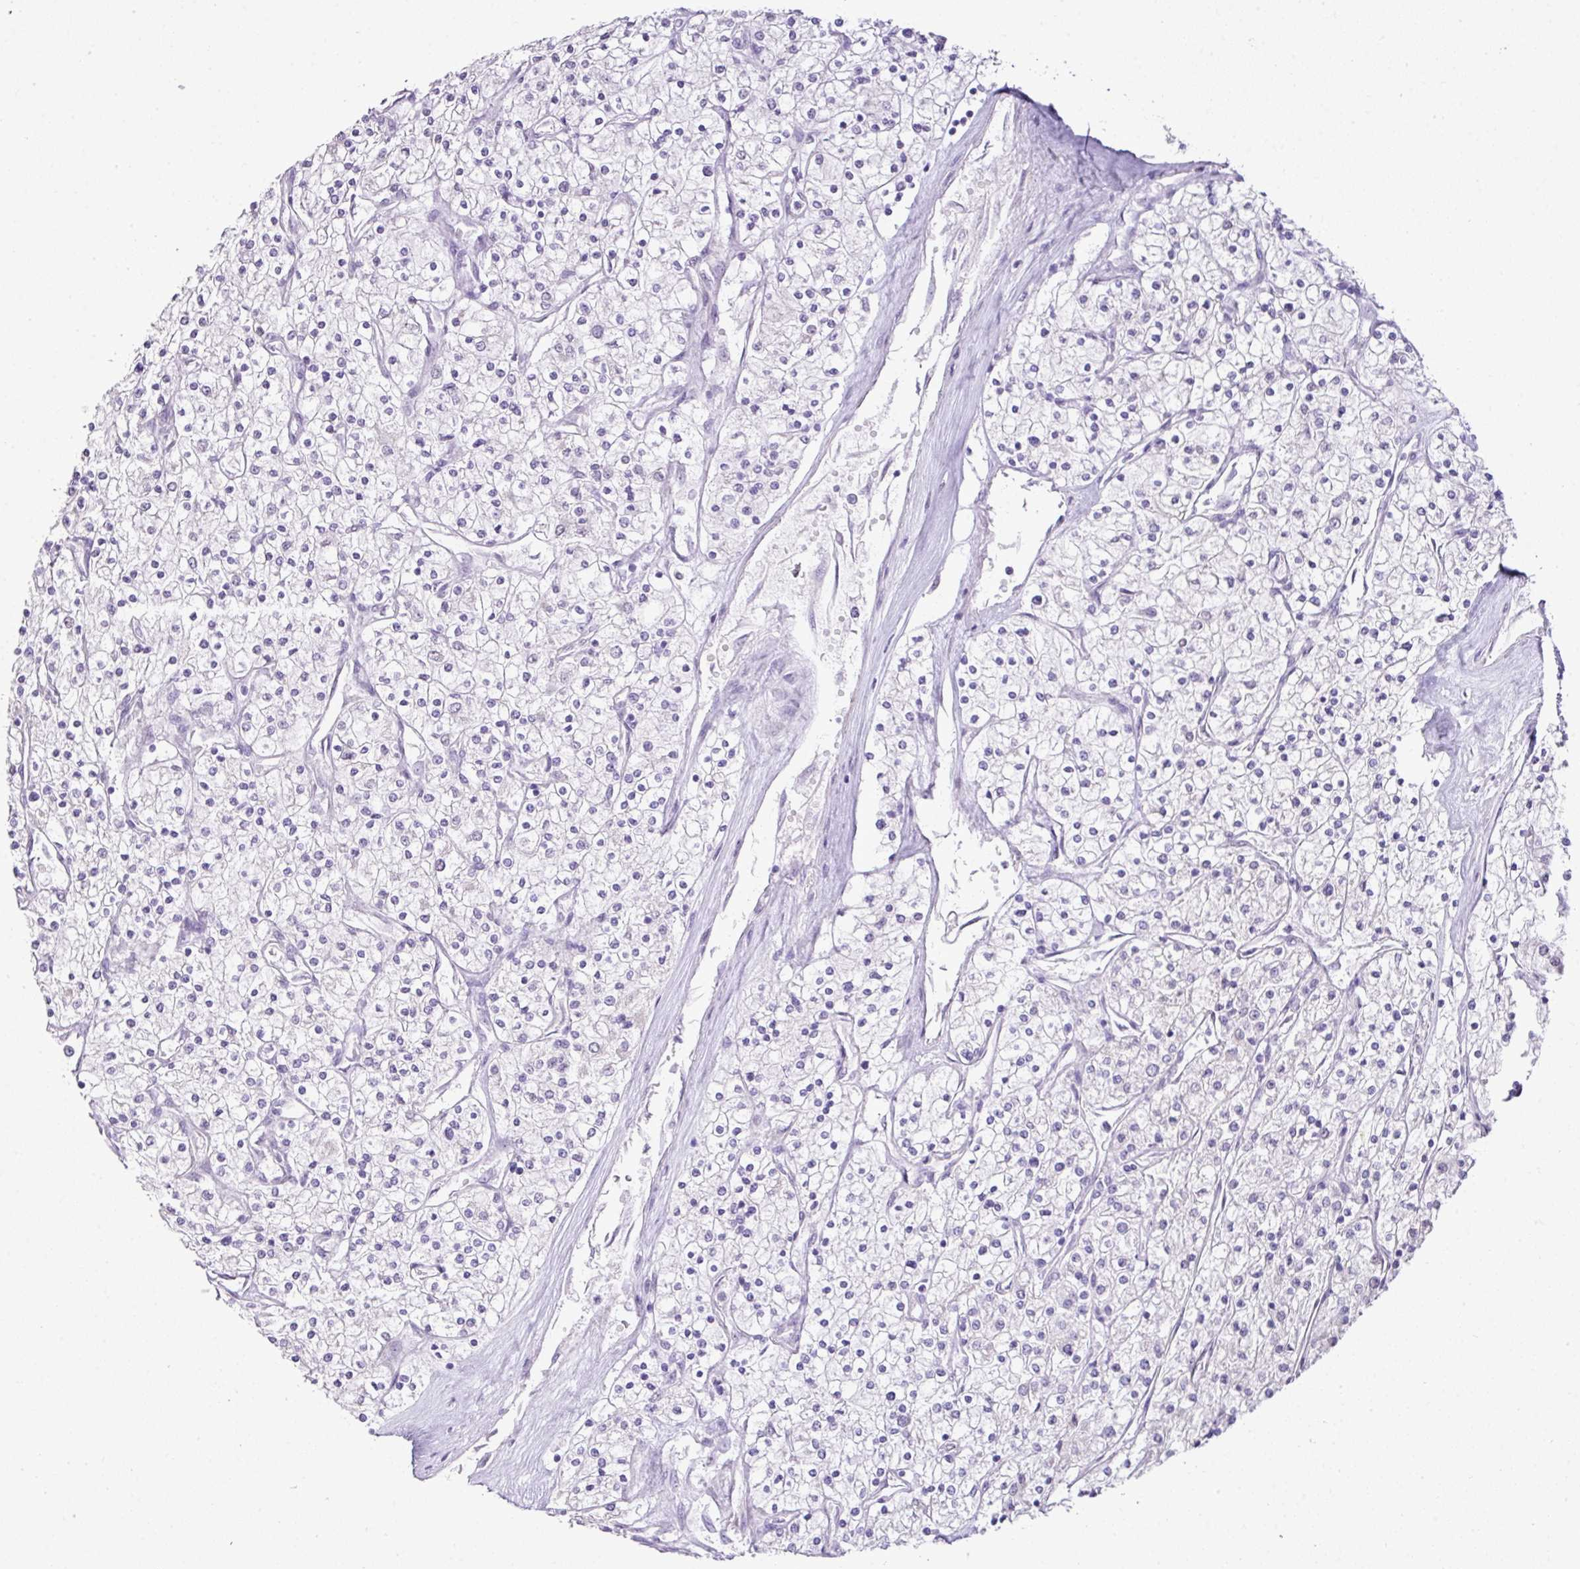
{"staining": {"intensity": "negative", "quantity": "none", "location": "none"}, "tissue": "renal cancer", "cell_type": "Tumor cells", "image_type": "cancer", "snomed": [{"axis": "morphology", "description": "Adenocarcinoma, NOS"}, {"axis": "topography", "description": "Kidney"}], "caption": "Photomicrograph shows no protein staining in tumor cells of renal cancer (adenocarcinoma) tissue.", "gene": "DIP2A", "patient": {"sex": "male", "age": 80}}